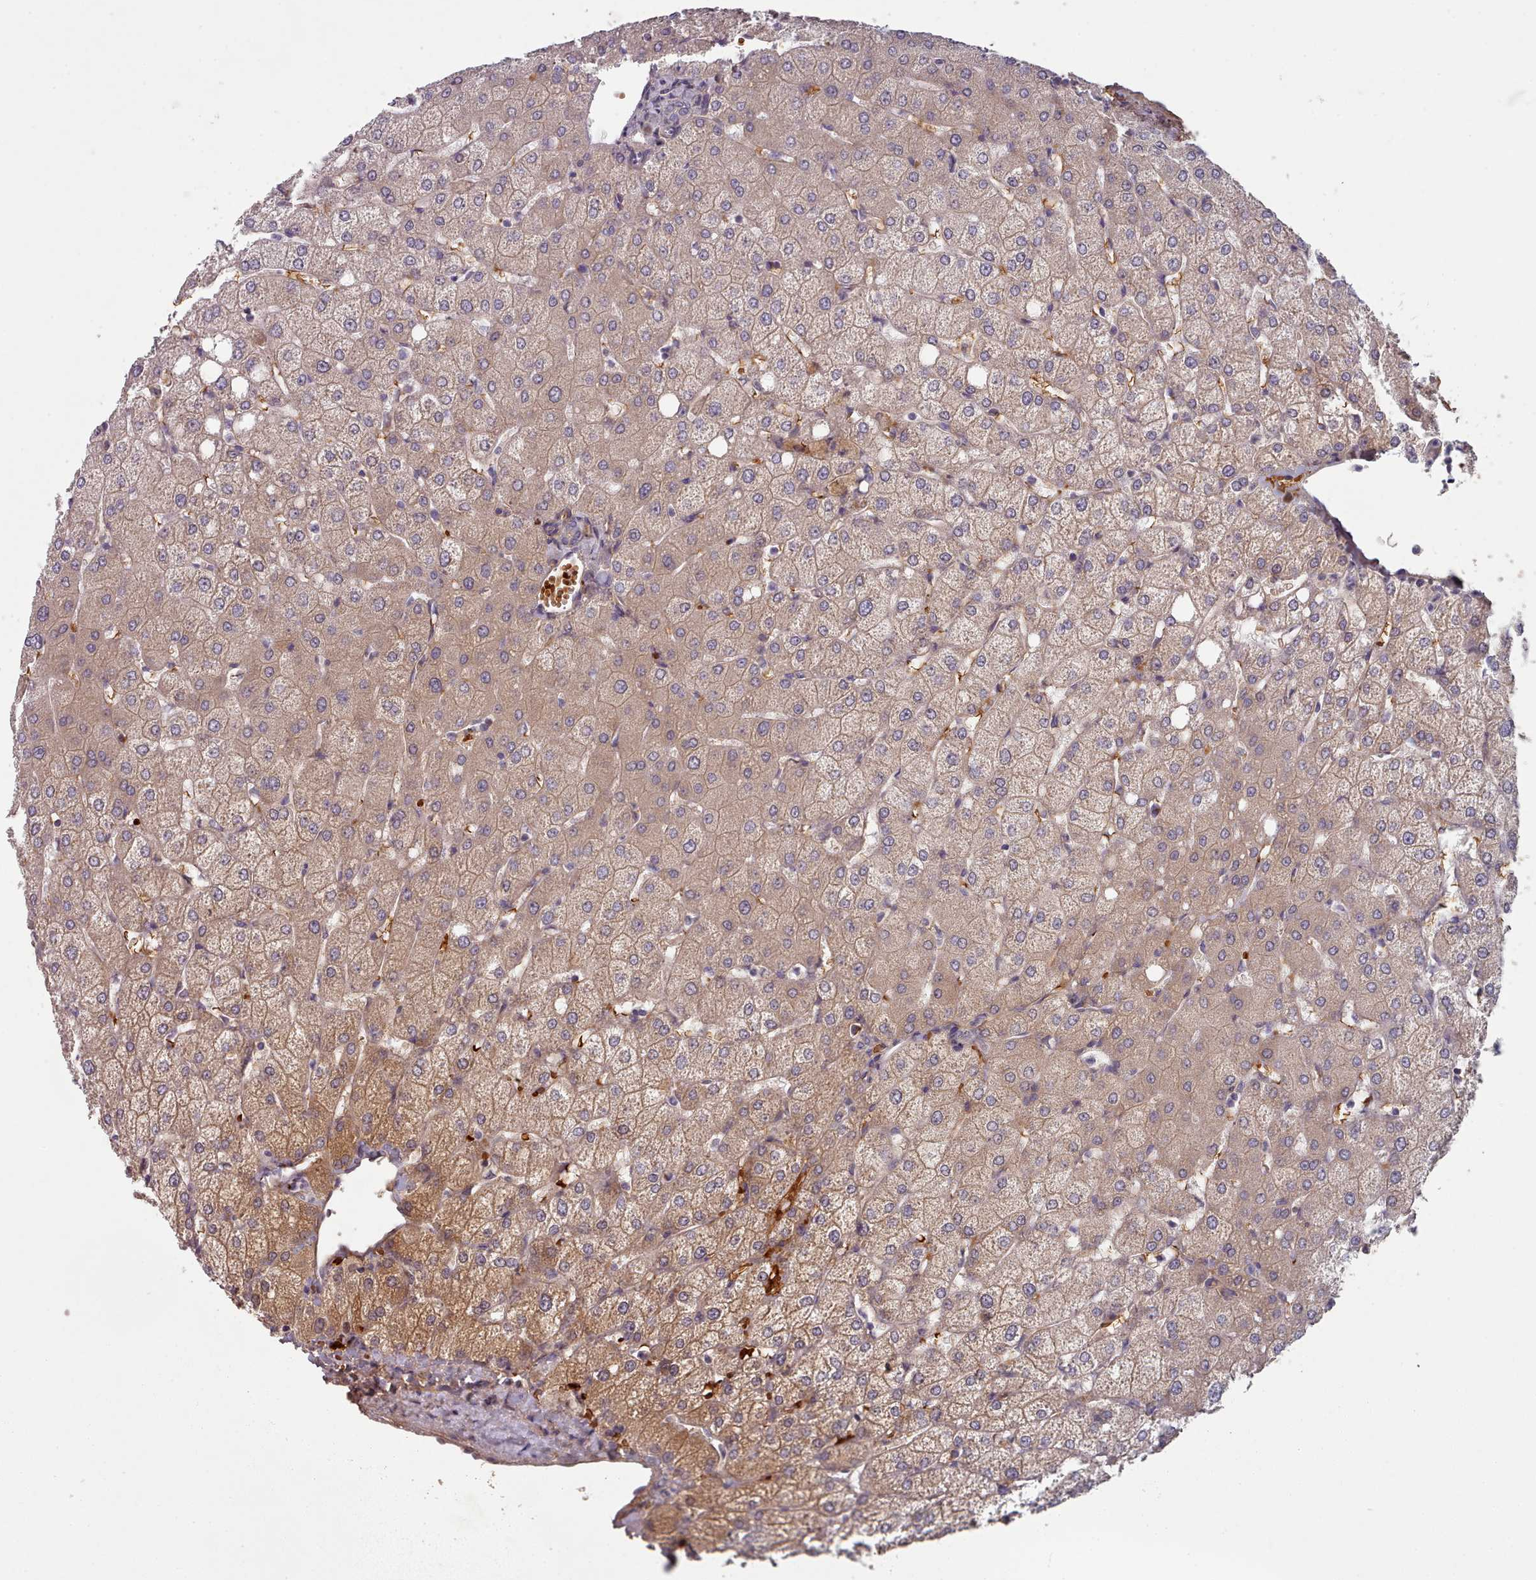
{"staining": {"intensity": "negative", "quantity": "none", "location": "none"}, "tissue": "liver", "cell_type": "Cholangiocytes", "image_type": "normal", "snomed": [{"axis": "morphology", "description": "Normal tissue, NOS"}, {"axis": "topography", "description": "Liver"}], "caption": "Immunohistochemistry (IHC) photomicrograph of normal liver: human liver stained with DAB (3,3'-diaminobenzidine) reveals no significant protein expression in cholangiocytes. The staining is performed using DAB (3,3'-diaminobenzidine) brown chromogen with nuclei counter-stained in using hematoxylin.", "gene": "CLNS1A", "patient": {"sex": "female", "age": 54}}